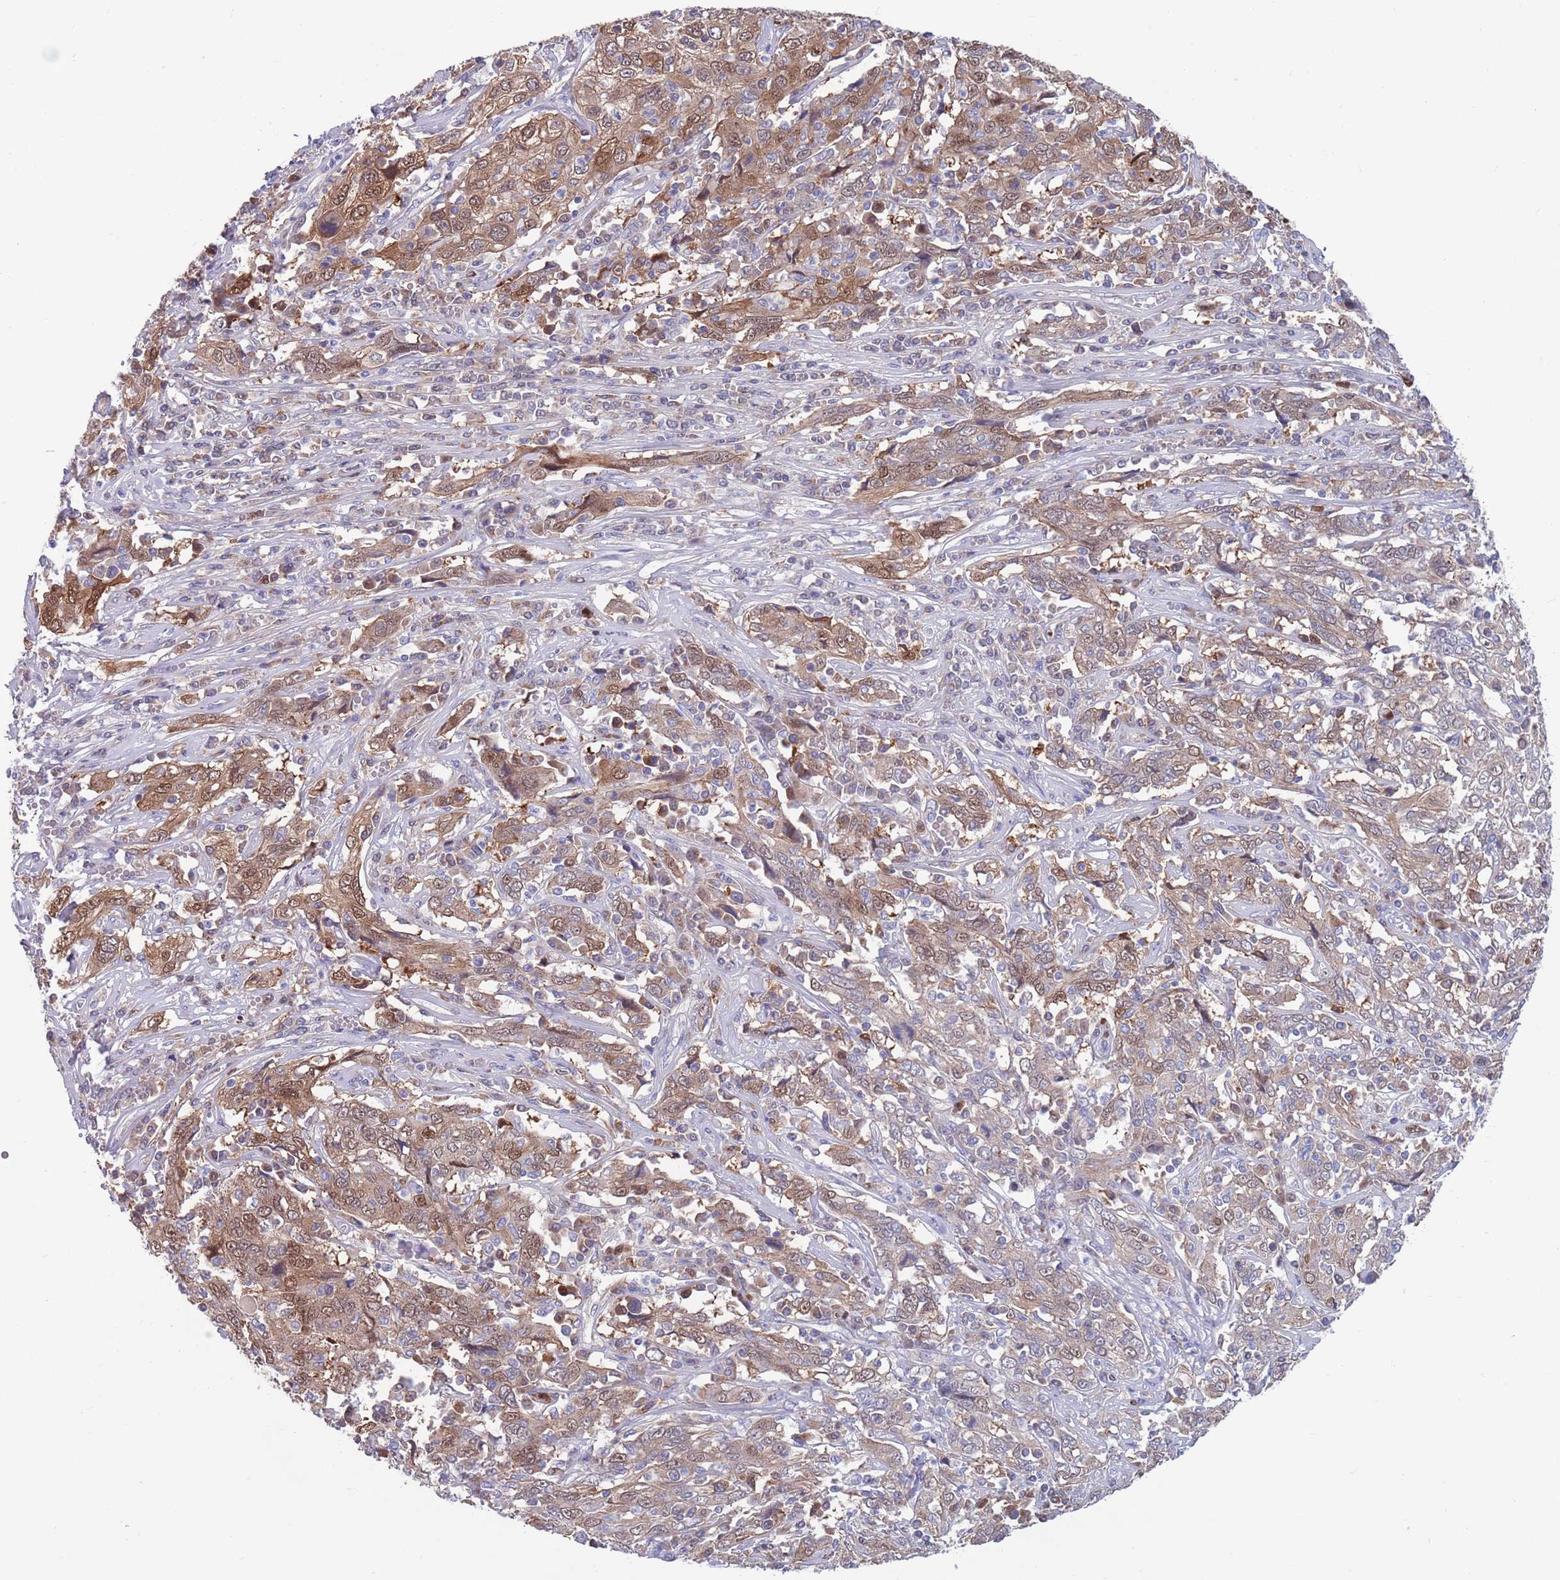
{"staining": {"intensity": "moderate", "quantity": "25%-75%", "location": "cytoplasmic/membranous"}, "tissue": "cervical cancer", "cell_type": "Tumor cells", "image_type": "cancer", "snomed": [{"axis": "morphology", "description": "Squamous cell carcinoma, NOS"}, {"axis": "topography", "description": "Cervix"}], "caption": "Moderate cytoplasmic/membranous positivity is identified in approximately 25%-75% of tumor cells in cervical squamous cell carcinoma.", "gene": "KLHL29", "patient": {"sex": "female", "age": 46}}